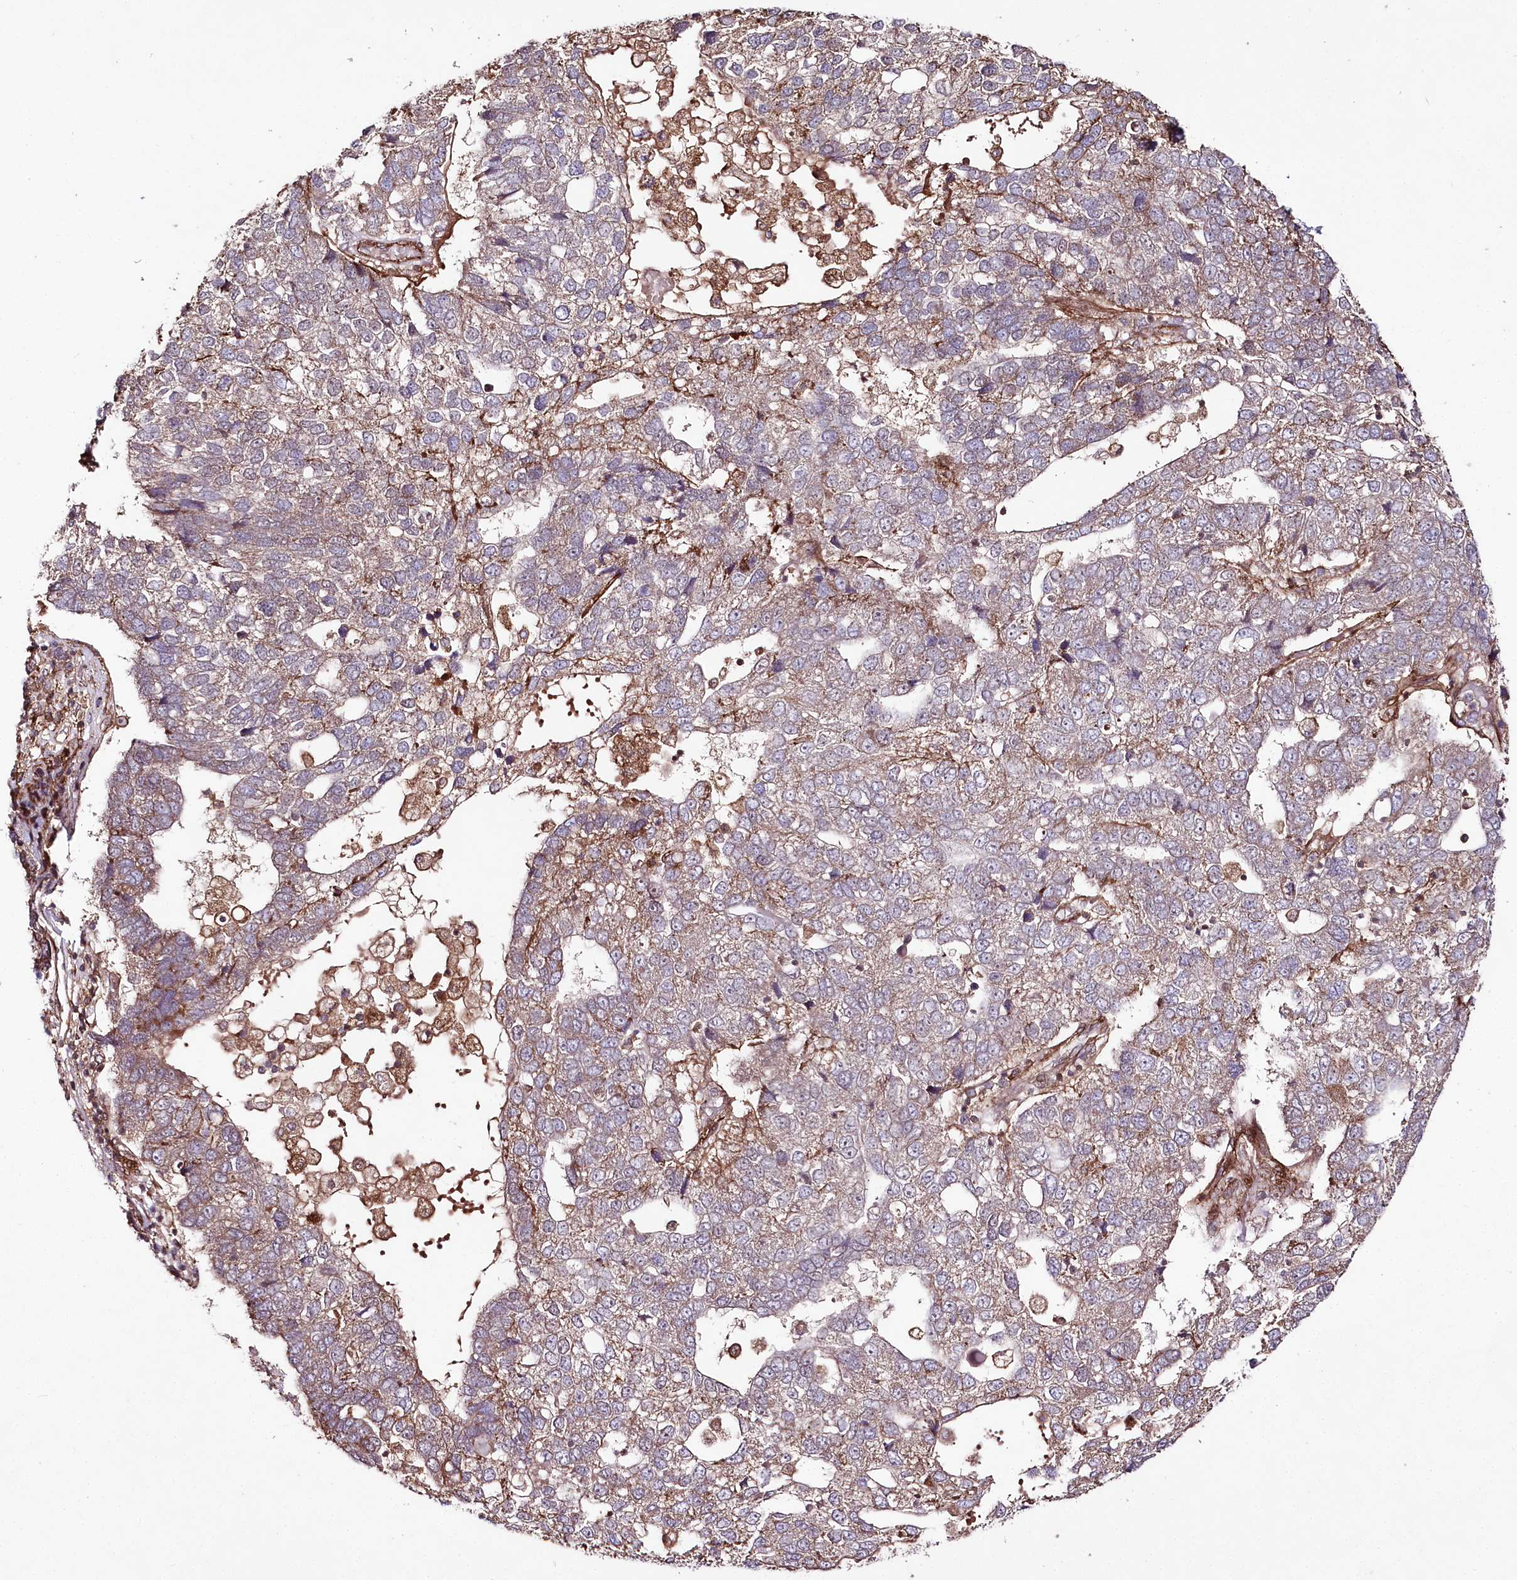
{"staining": {"intensity": "moderate", "quantity": "<25%", "location": "cytoplasmic/membranous"}, "tissue": "pancreatic cancer", "cell_type": "Tumor cells", "image_type": "cancer", "snomed": [{"axis": "morphology", "description": "Adenocarcinoma, NOS"}, {"axis": "topography", "description": "Pancreas"}], "caption": "Moderate cytoplasmic/membranous positivity for a protein is identified in about <25% of tumor cells of adenocarcinoma (pancreatic) using immunohistochemistry.", "gene": "PHLDB1", "patient": {"sex": "female", "age": 61}}